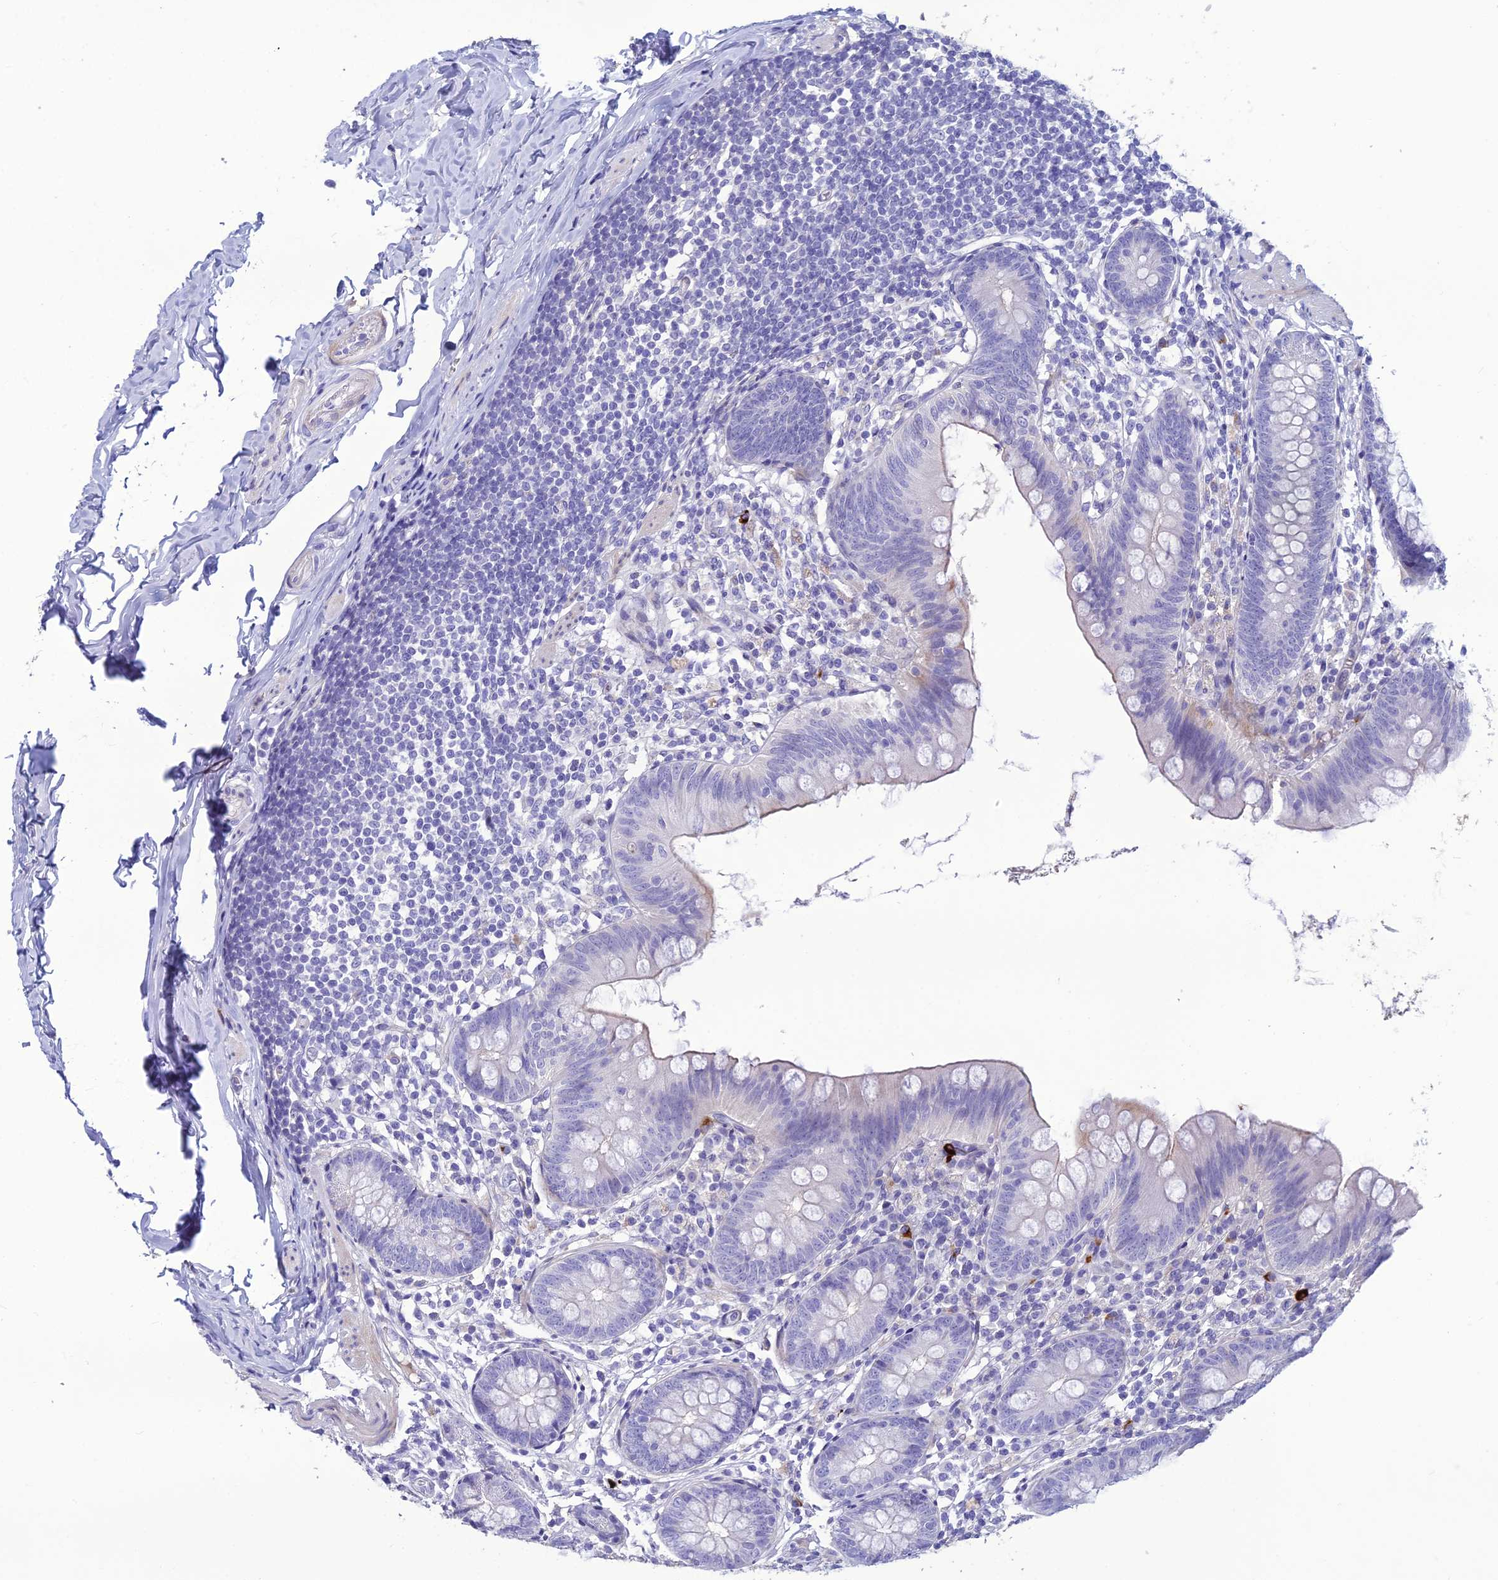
{"staining": {"intensity": "negative", "quantity": "none", "location": "none"}, "tissue": "appendix", "cell_type": "Glandular cells", "image_type": "normal", "snomed": [{"axis": "morphology", "description": "Normal tissue, NOS"}, {"axis": "topography", "description": "Appendix"}], "caption": "An image of human appendix is negative for staining in glandular cells.", "gene": "OR56B1", "patient": {"sex": "female", "age": 62}}